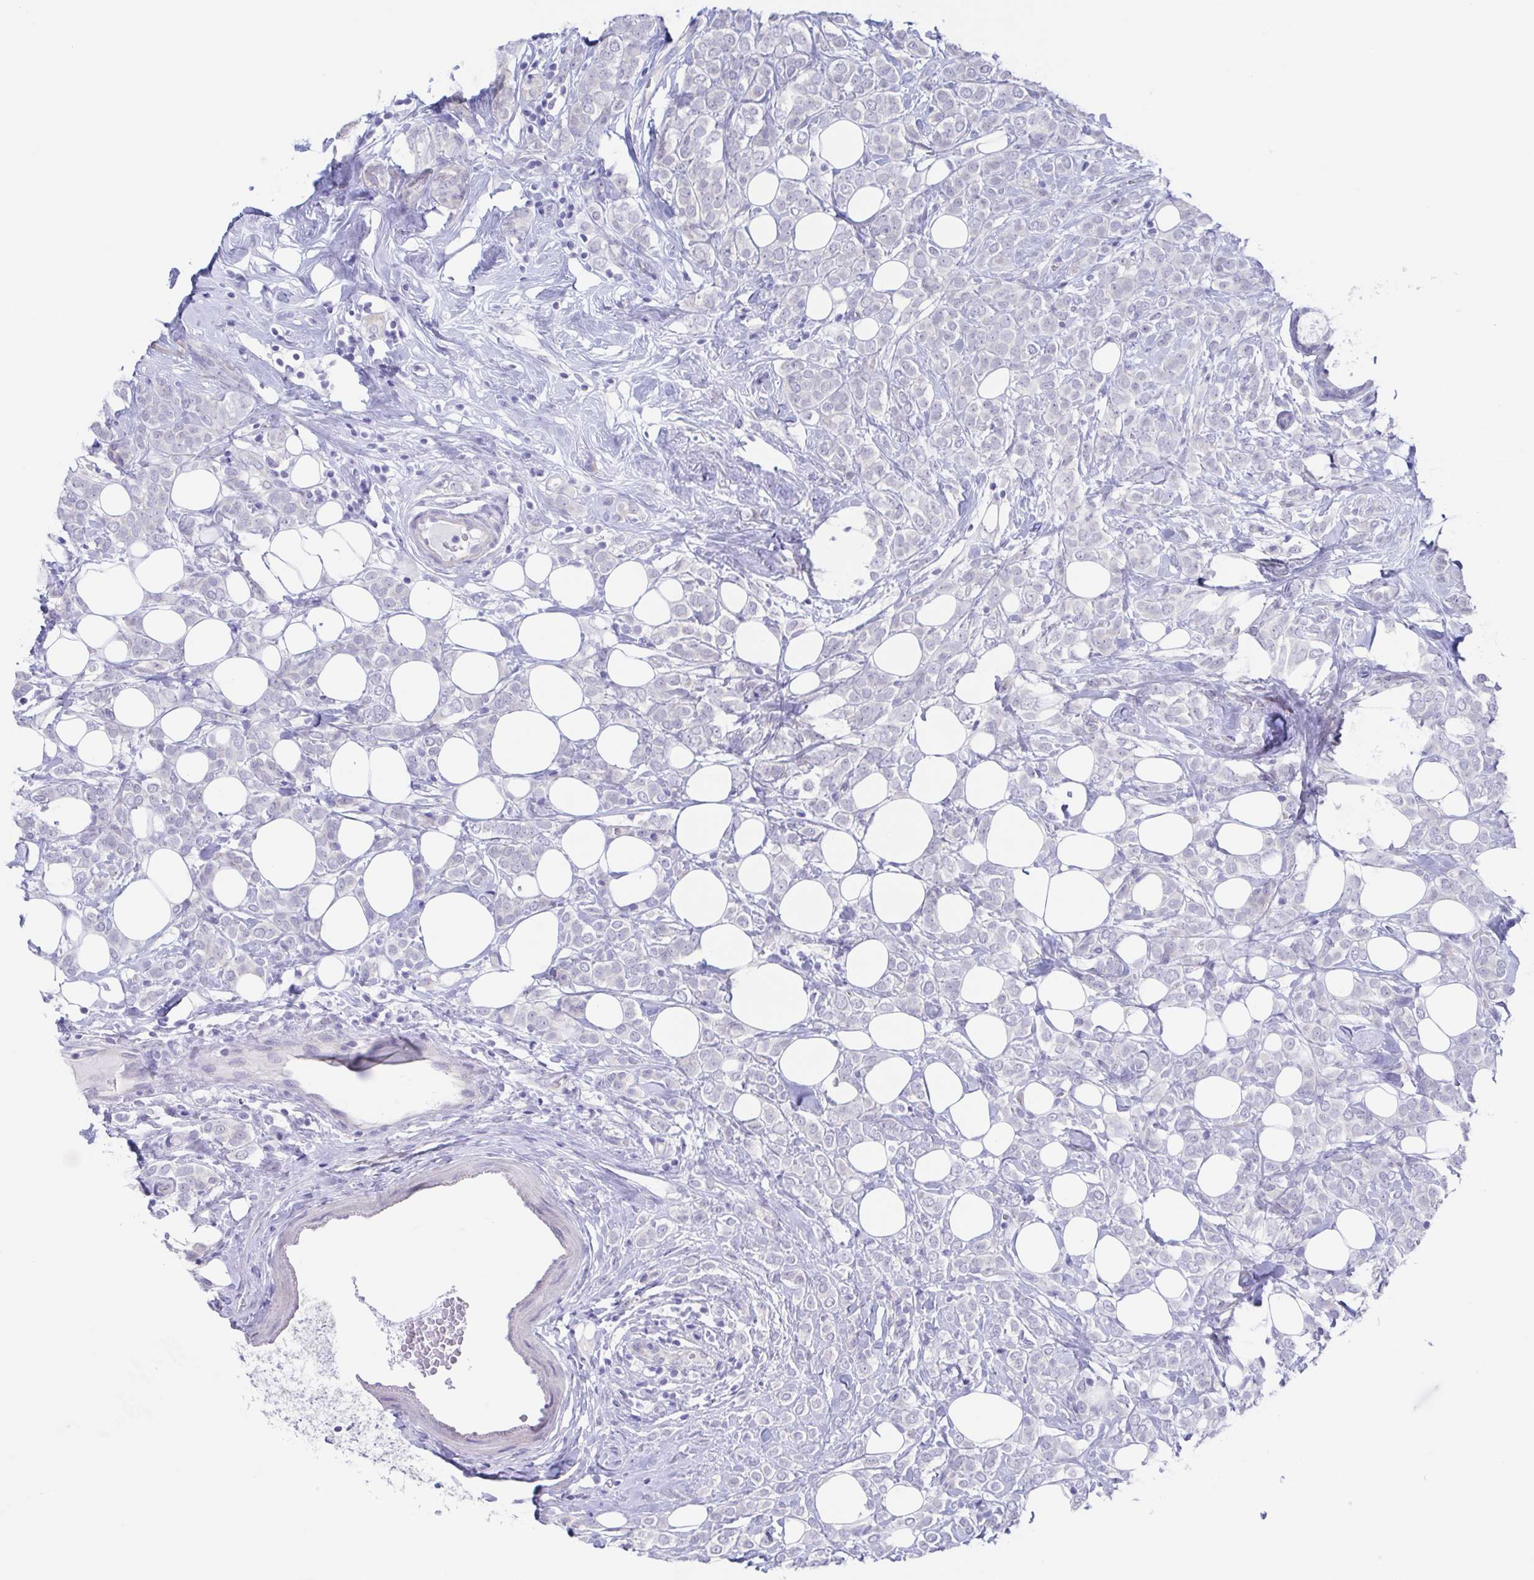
{"staining": {"intensity": "negative", "quantity": "none", "location": "none"}, "tissue": "breast cancer", "cell_type": "Tumor cells", "image_type": "cancer", "snomed": [{"axis": "morphology", "description": "Lobular carcinoma"}, {"axis": "topography", "description": "Breast"}], "caption": "Immunohistochemistry of human breast cancer exhibits no expression in tumor cells.", "gene": "TEX12", "patient": {"sex": "female", "age": 49}}